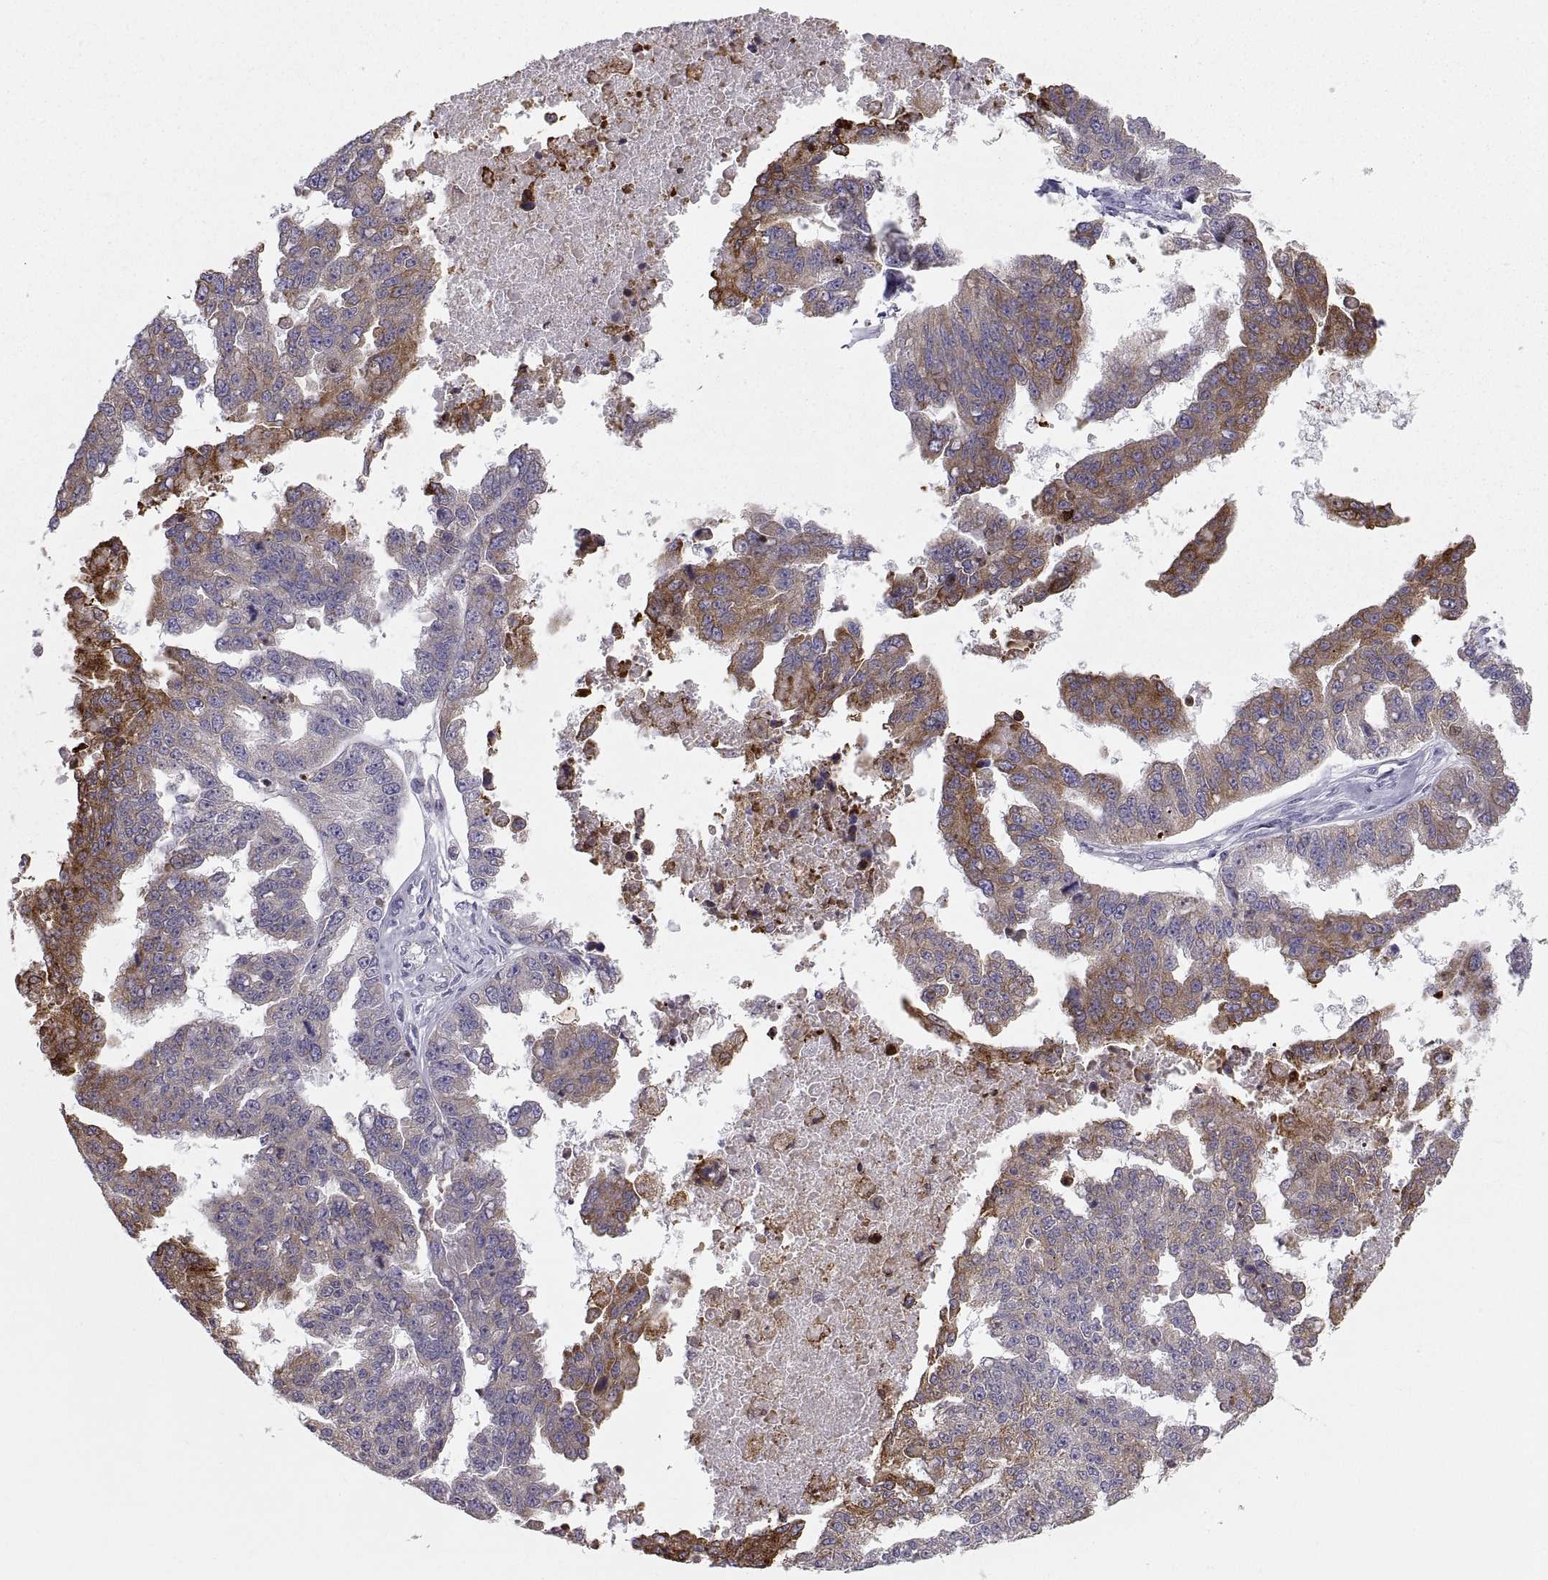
{"staining": {"intensity": "moderate", "quantity": "25%-75%", "location": "cytoplasmic/membranous"}, "tissue": "ovarian cancer", "cell_type": "Tumor cells", "image_type": "cancer", "snomed": [{"axis": "morphology", "description": "Cystadenocarcinoma, serous, NOS"}, {"axis": "topography", "description": "Ovary"}], "caption": "This is an image of immunohistochemistry (IHC) staining of ovarian cancer, which shows moderate expression in the cytoplasmic/membranous of tumor cells.", "gene": "ERO1A", "patient": {"sex": "female", "age": 58}}